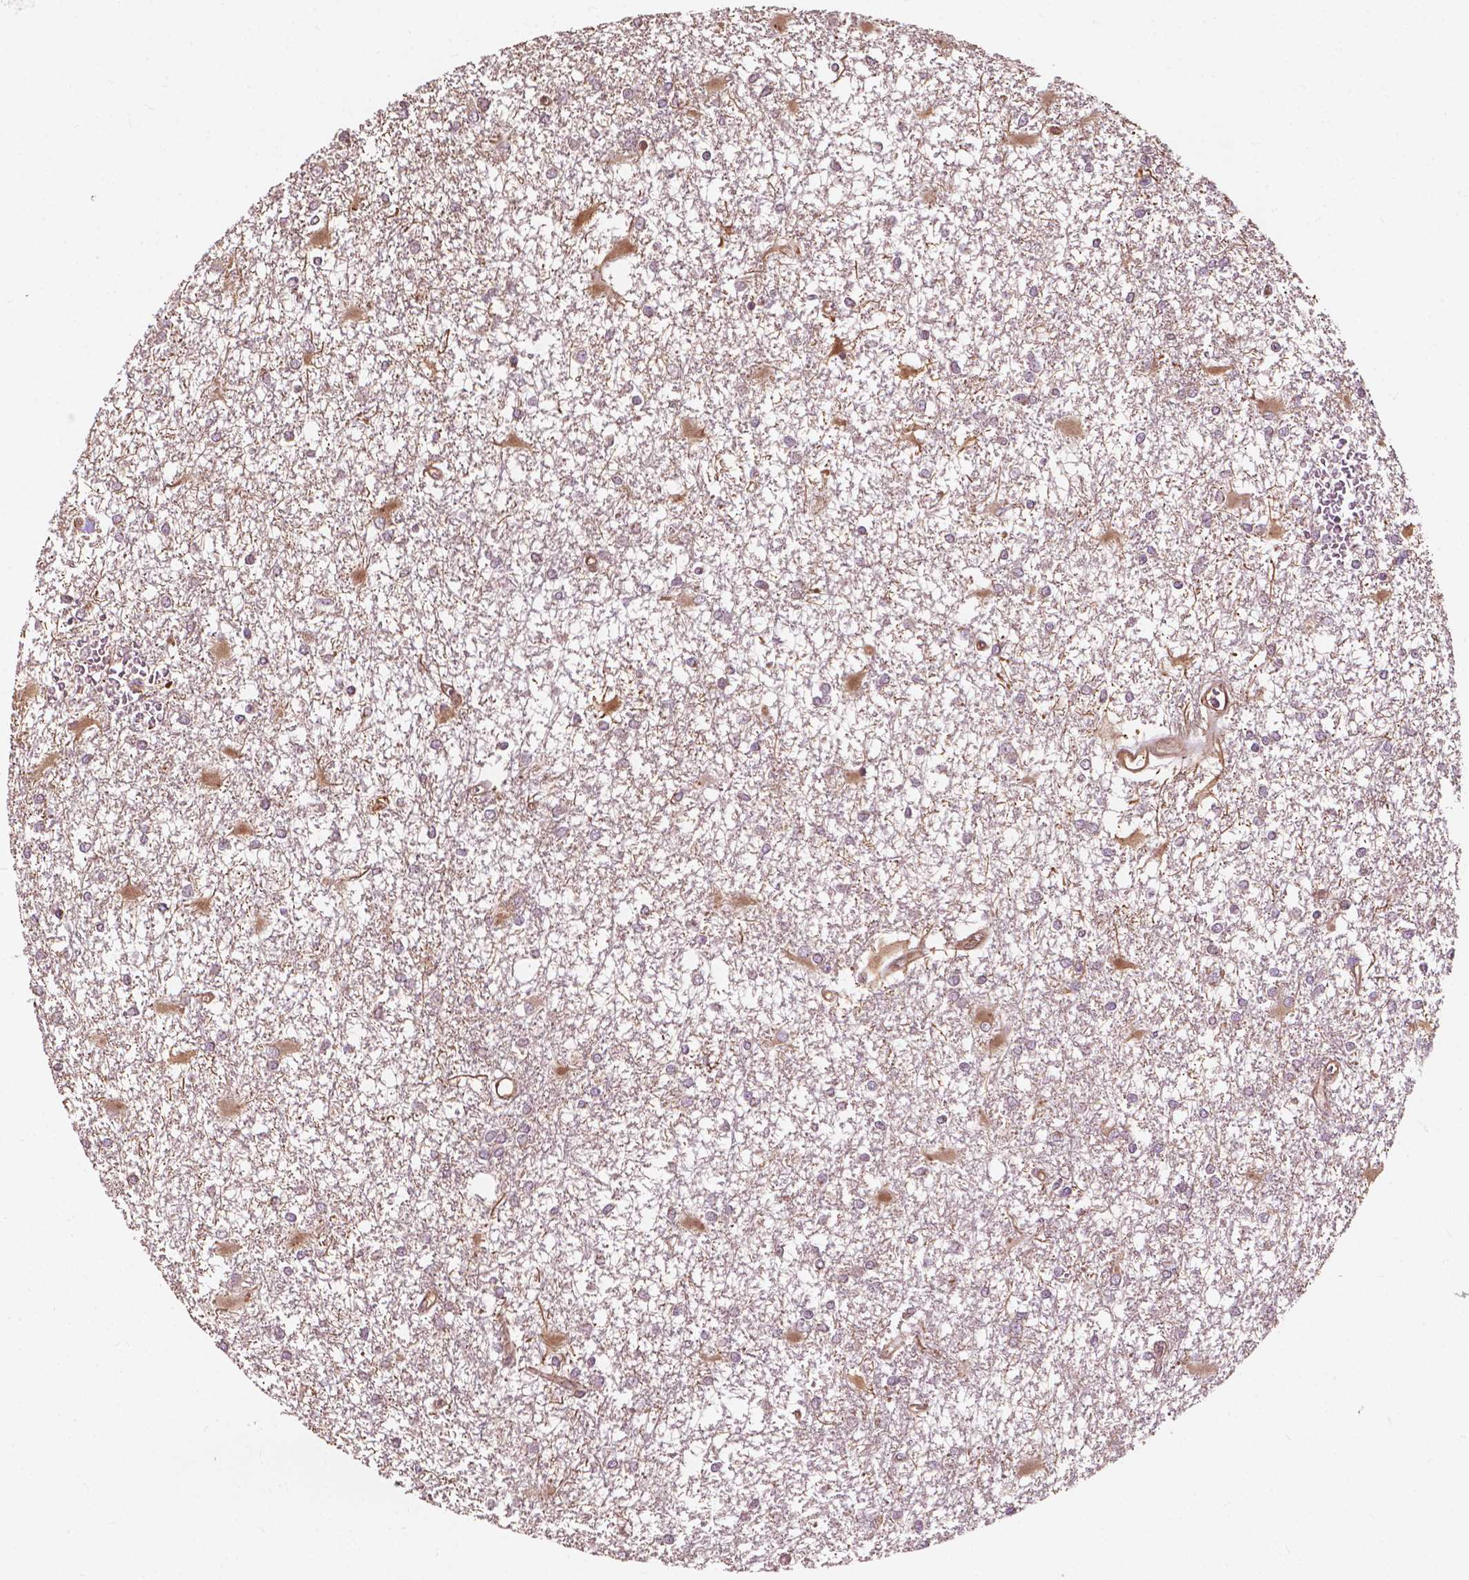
{"staining": {"intensity": "weak", "quantity": "<25%", "location": "cytoplasmic/membranous"}, "tissue": "glioma", "cell_type": "Tumor cells", "image_type": "cancer", "snomed": [{"axis": "morphology", "description": "Glioma, malignant, High grade"}, {"axis": "topography", "description": "Cerebral cortex"}], "caption": "Micrograph shows no protein positivity in tumor cells of glioma tissue.", "gene": "CDC42BPA", "patient": {"sex": "male", "age": 79}}